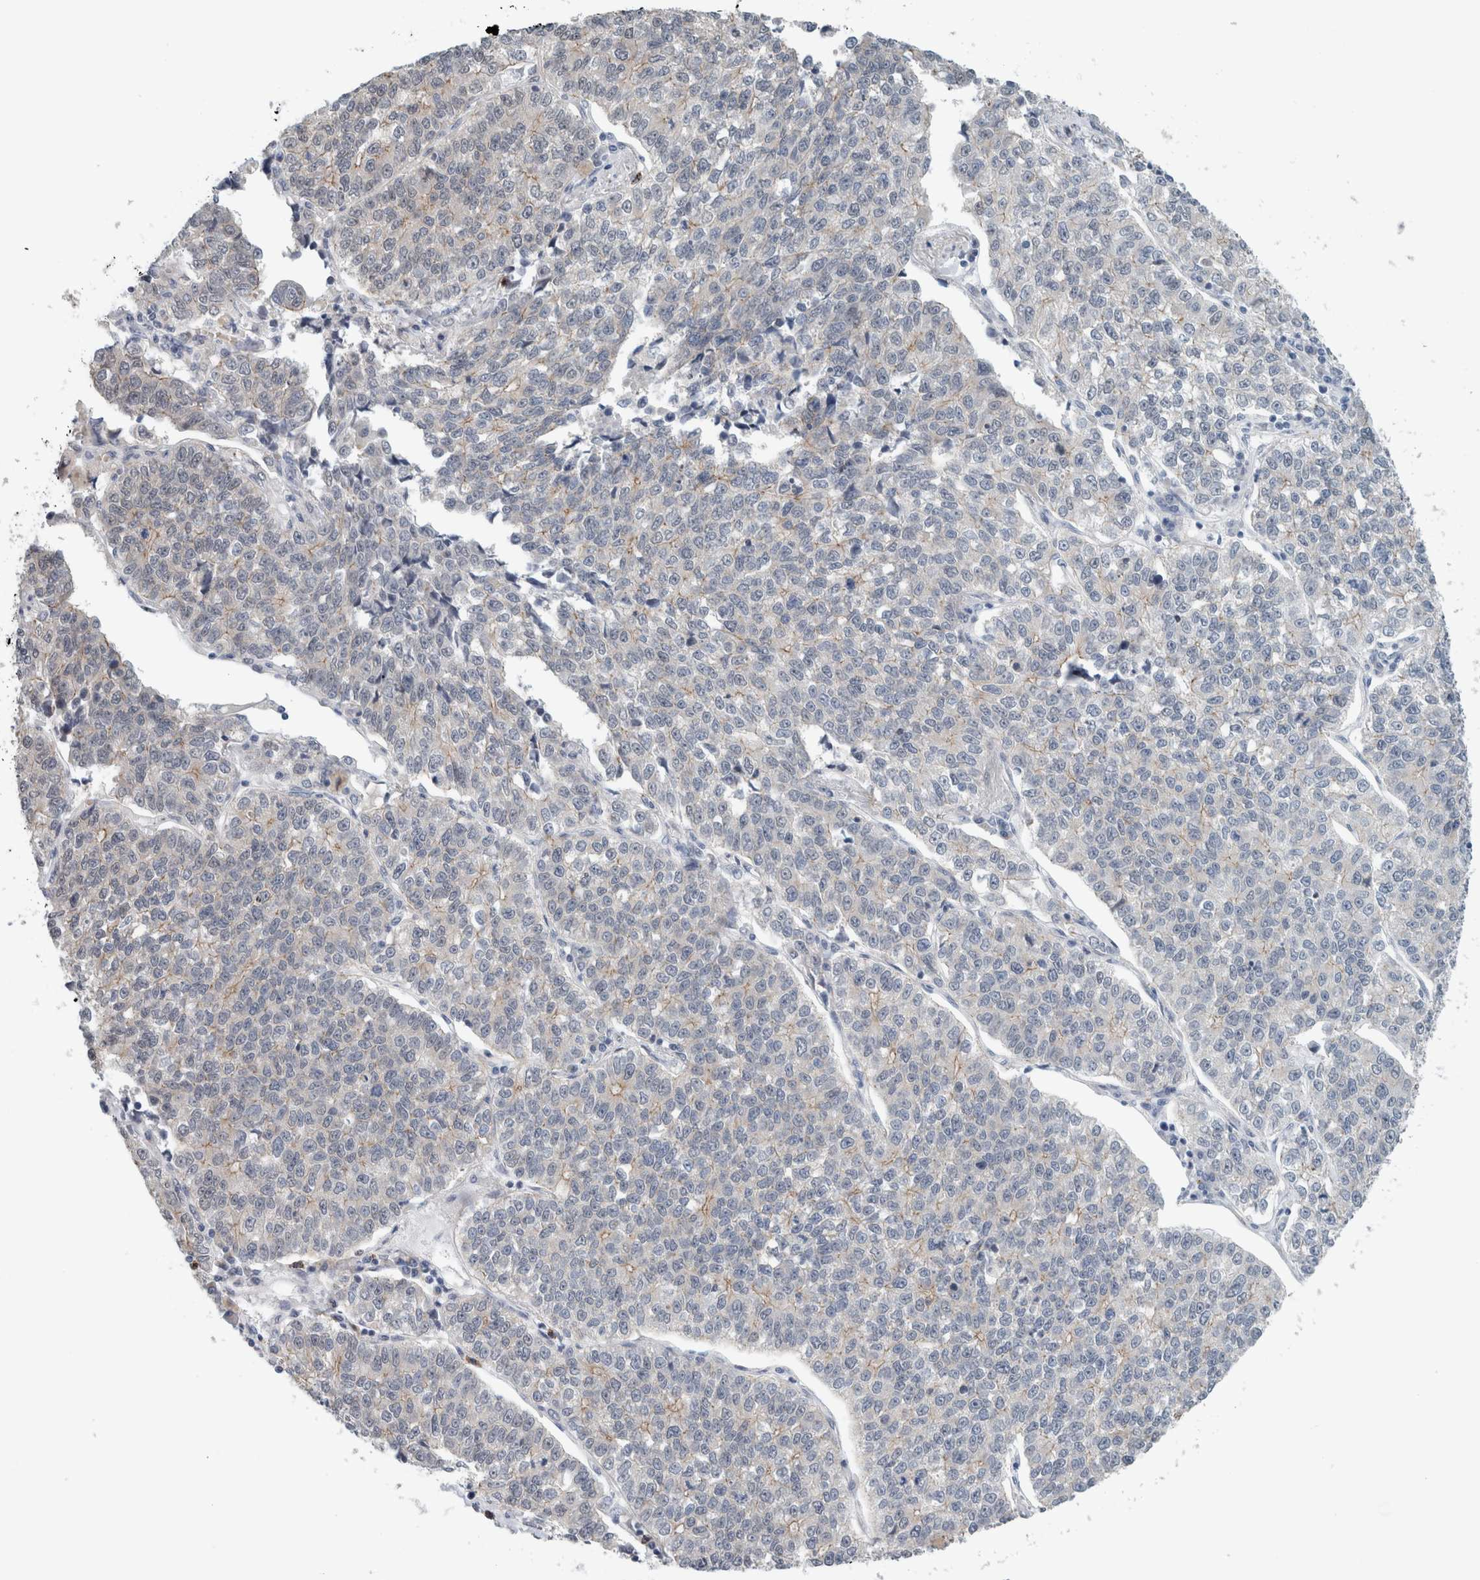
{"staining": {"intensity": "negative", "quantity": "none", "location": "none"}, "tissue": "lung cancer", "cell_type": "Tumor cells", "image_type": "cancer", "snomed": [{"axis": "morphology", "description": "Adenocarcinoma, NOS"}, {"axis": "topography", "description": "Lung"}], "caption": "Protein analysis of adenocarcinoma (lung) reveals no significant positivity in tumor cells. (DAB (3,3'-diaminobenzidine) immunohistochemistry (IHC) visualized using brightfield microscopy, high magnification).", "gene": "CRAT", "patient": {"sex": "male", "age": 49}}